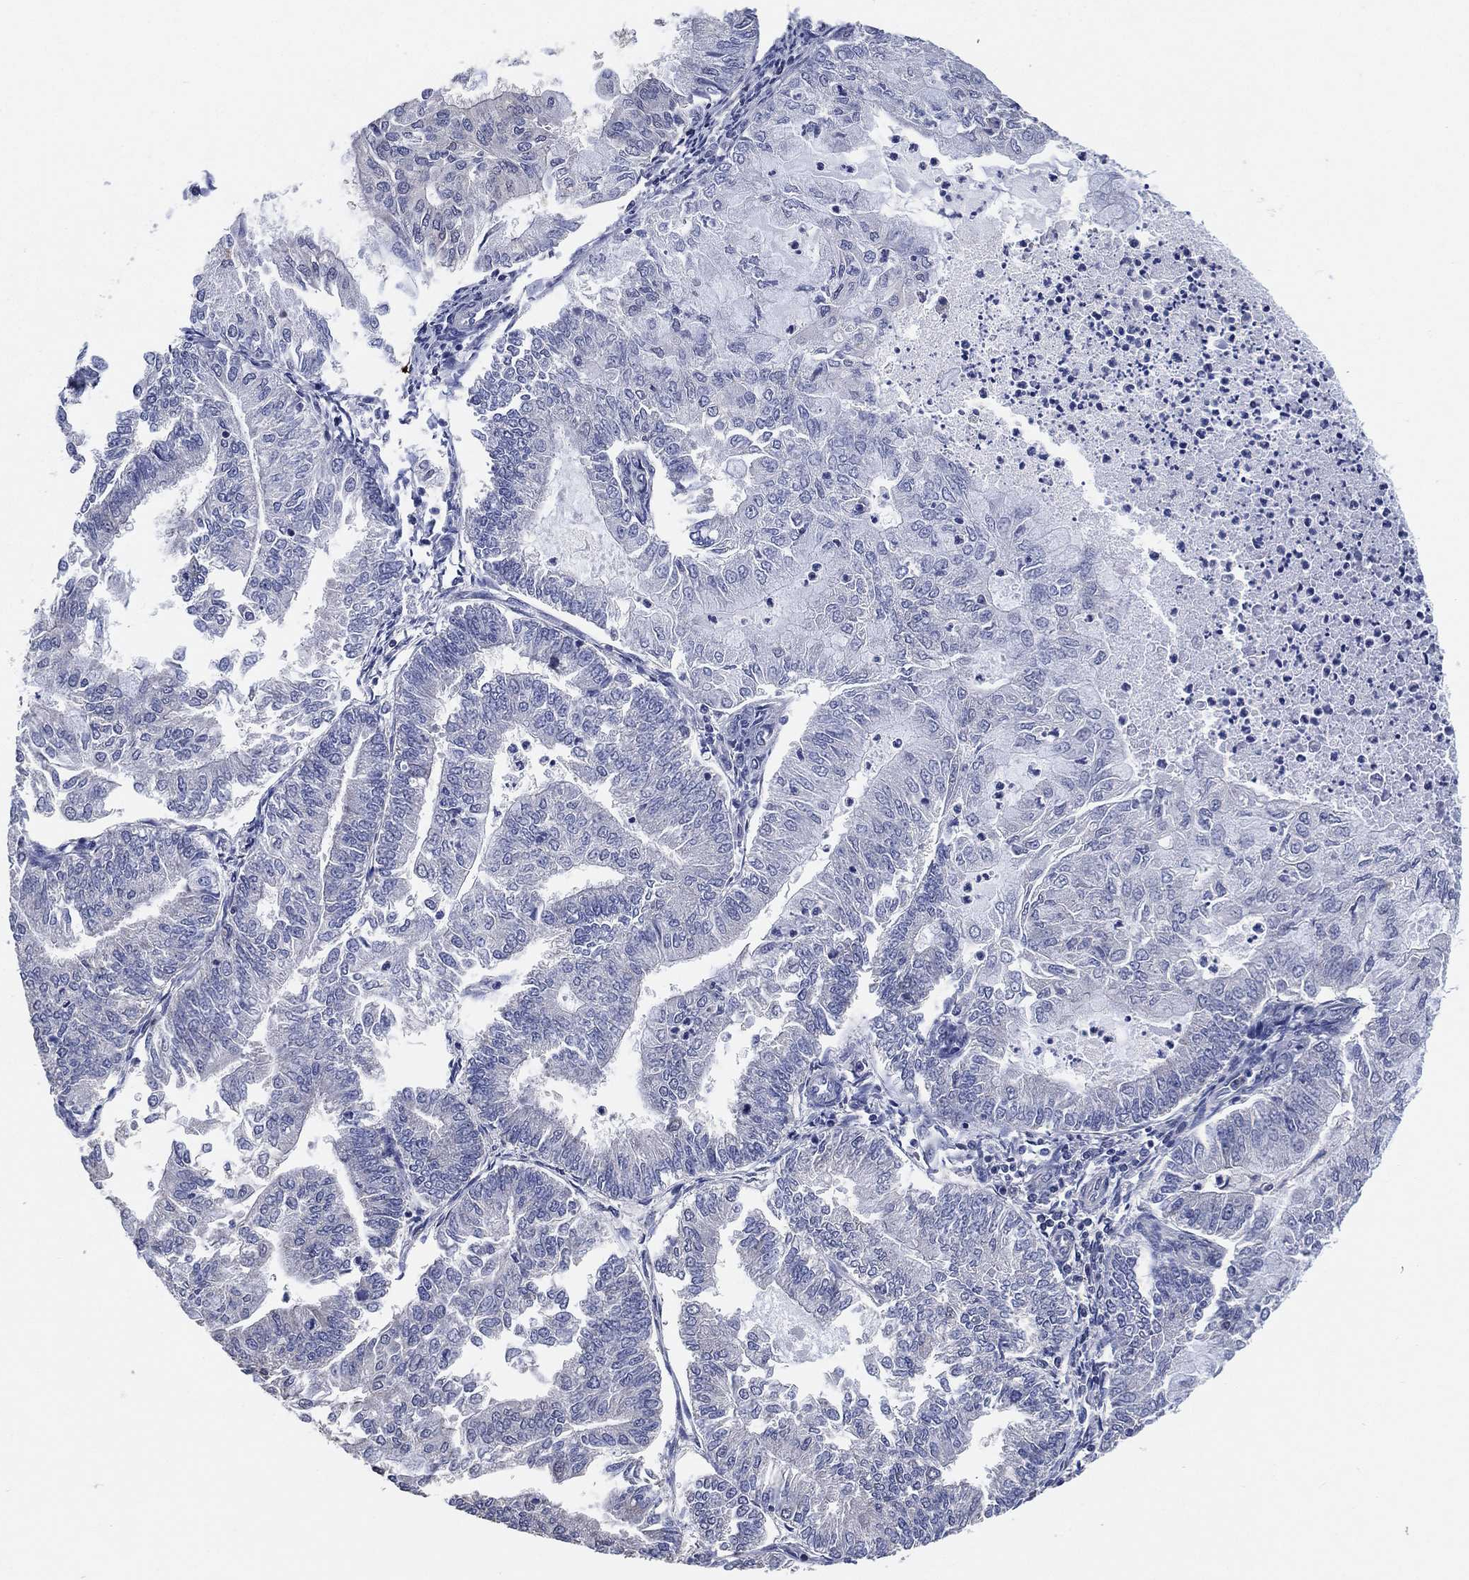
{"staining": {"intensity": "negative", "quantity": "none", "location": "none"}, "tissue": "endometrial cancer", "cell_type": "Tumor cells", "image_type": "cancer", "snomed": [{"axis": "morphology", "description": "Adenocarcinoma, NOS"}, {"axis": "topography", "description": "Endometrium"}], "caption": "Immunohistochemistry histopathology image of endometrial cancer stained for a protein (brown), which exhibits no positivity in tumor cells. (DAB (3,3'-diaminobenzidine) IHC, high magnification).", "gene": "KLK5", "patient": {"sex": "female", "age": 59}}